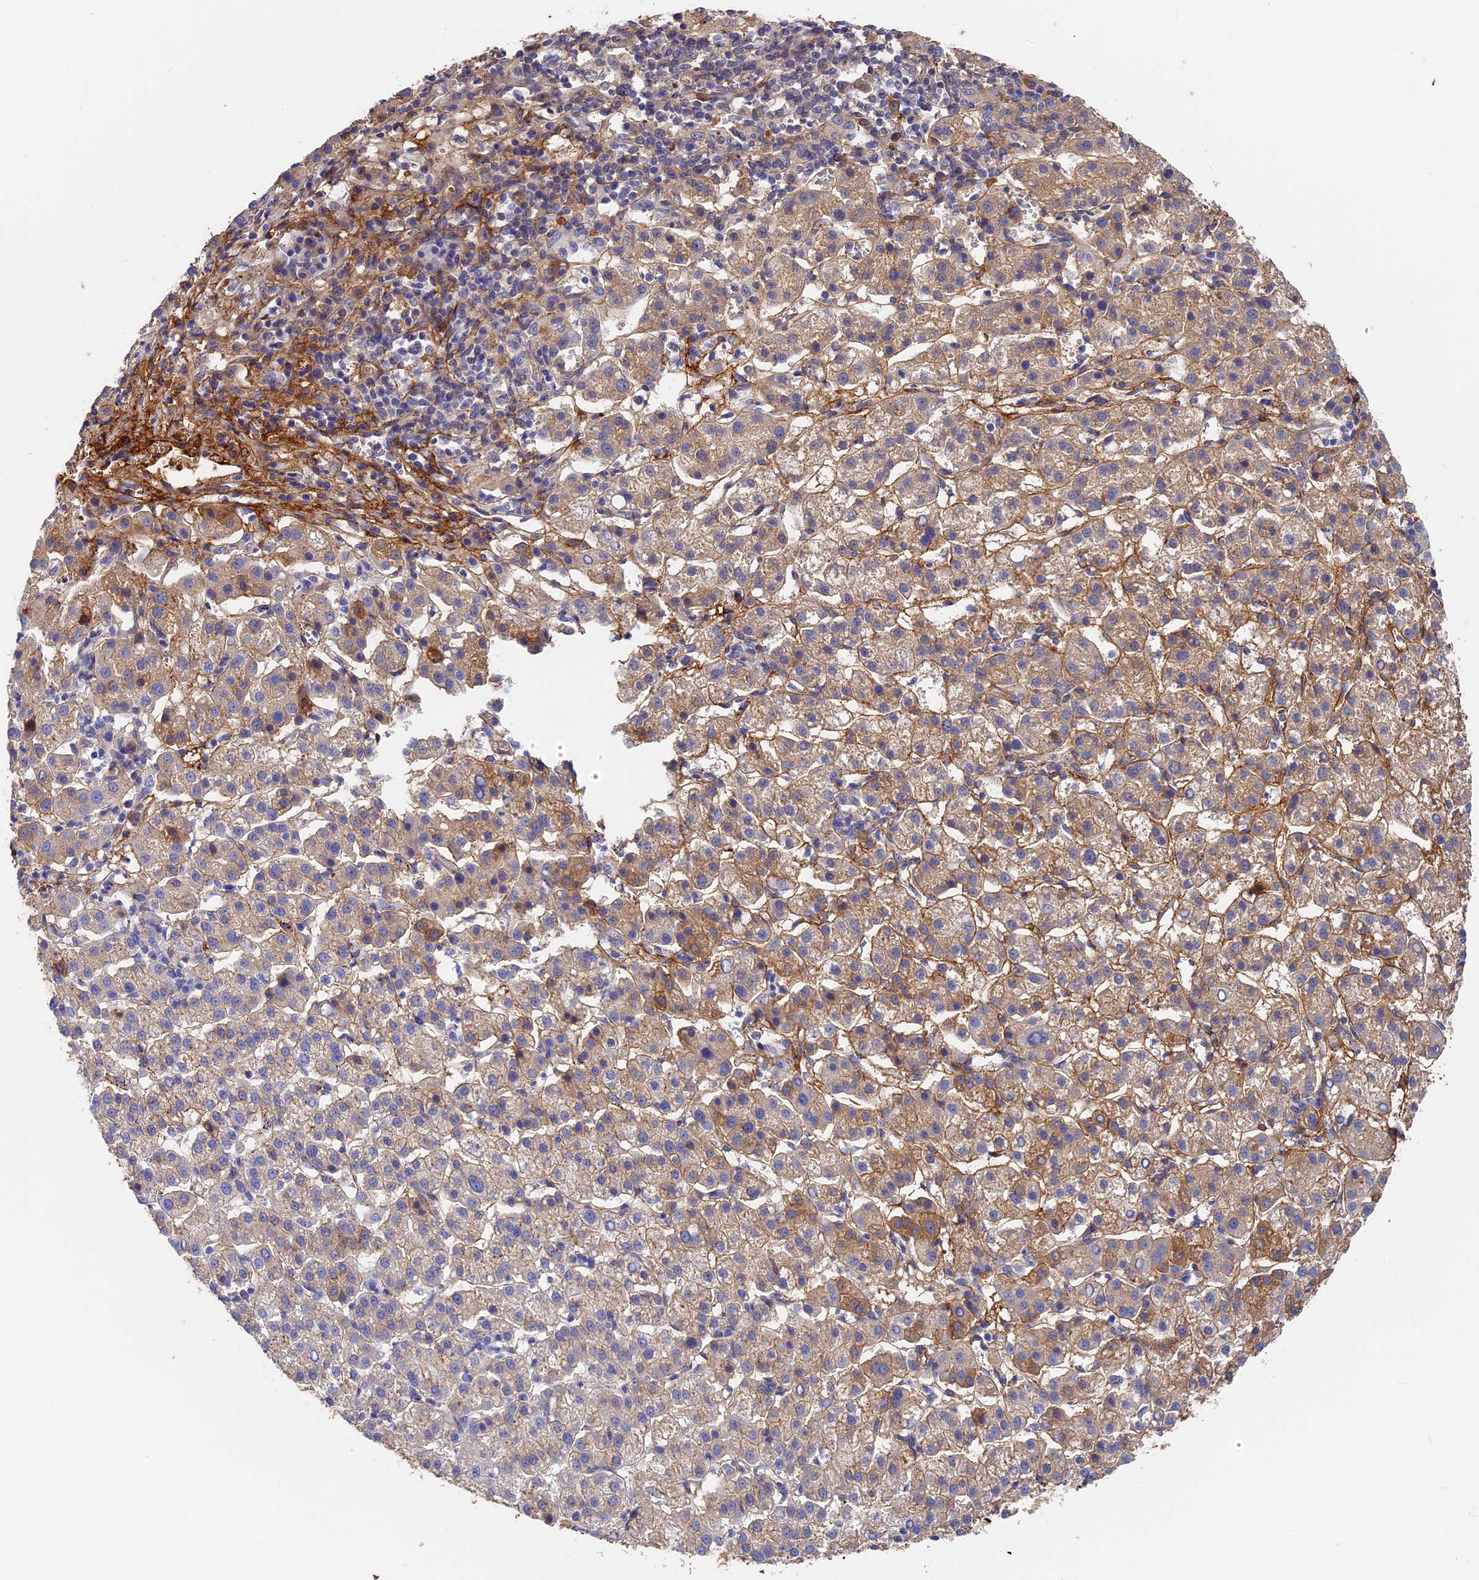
{"staining": {"intensity": "negative", "quantity": "none", "location": "none"}, "tissue": "liver cancer", "cell_type": "Tumor cells", "image_type": "cancer", "snomed": [{"axis": "morphology", "description": "Carcinoma, Hepatocellular, NOS"}, {"axis": "topography", "description": "Liver"}], "caption": "Human liver cancer (hepatocellular carcinoma) stained for a protein using immunohistochemistry (IHC) shows no positivity in tumor cells.", "gene": "ITIH1", "patient": {"sex": "female", "age": 58}}